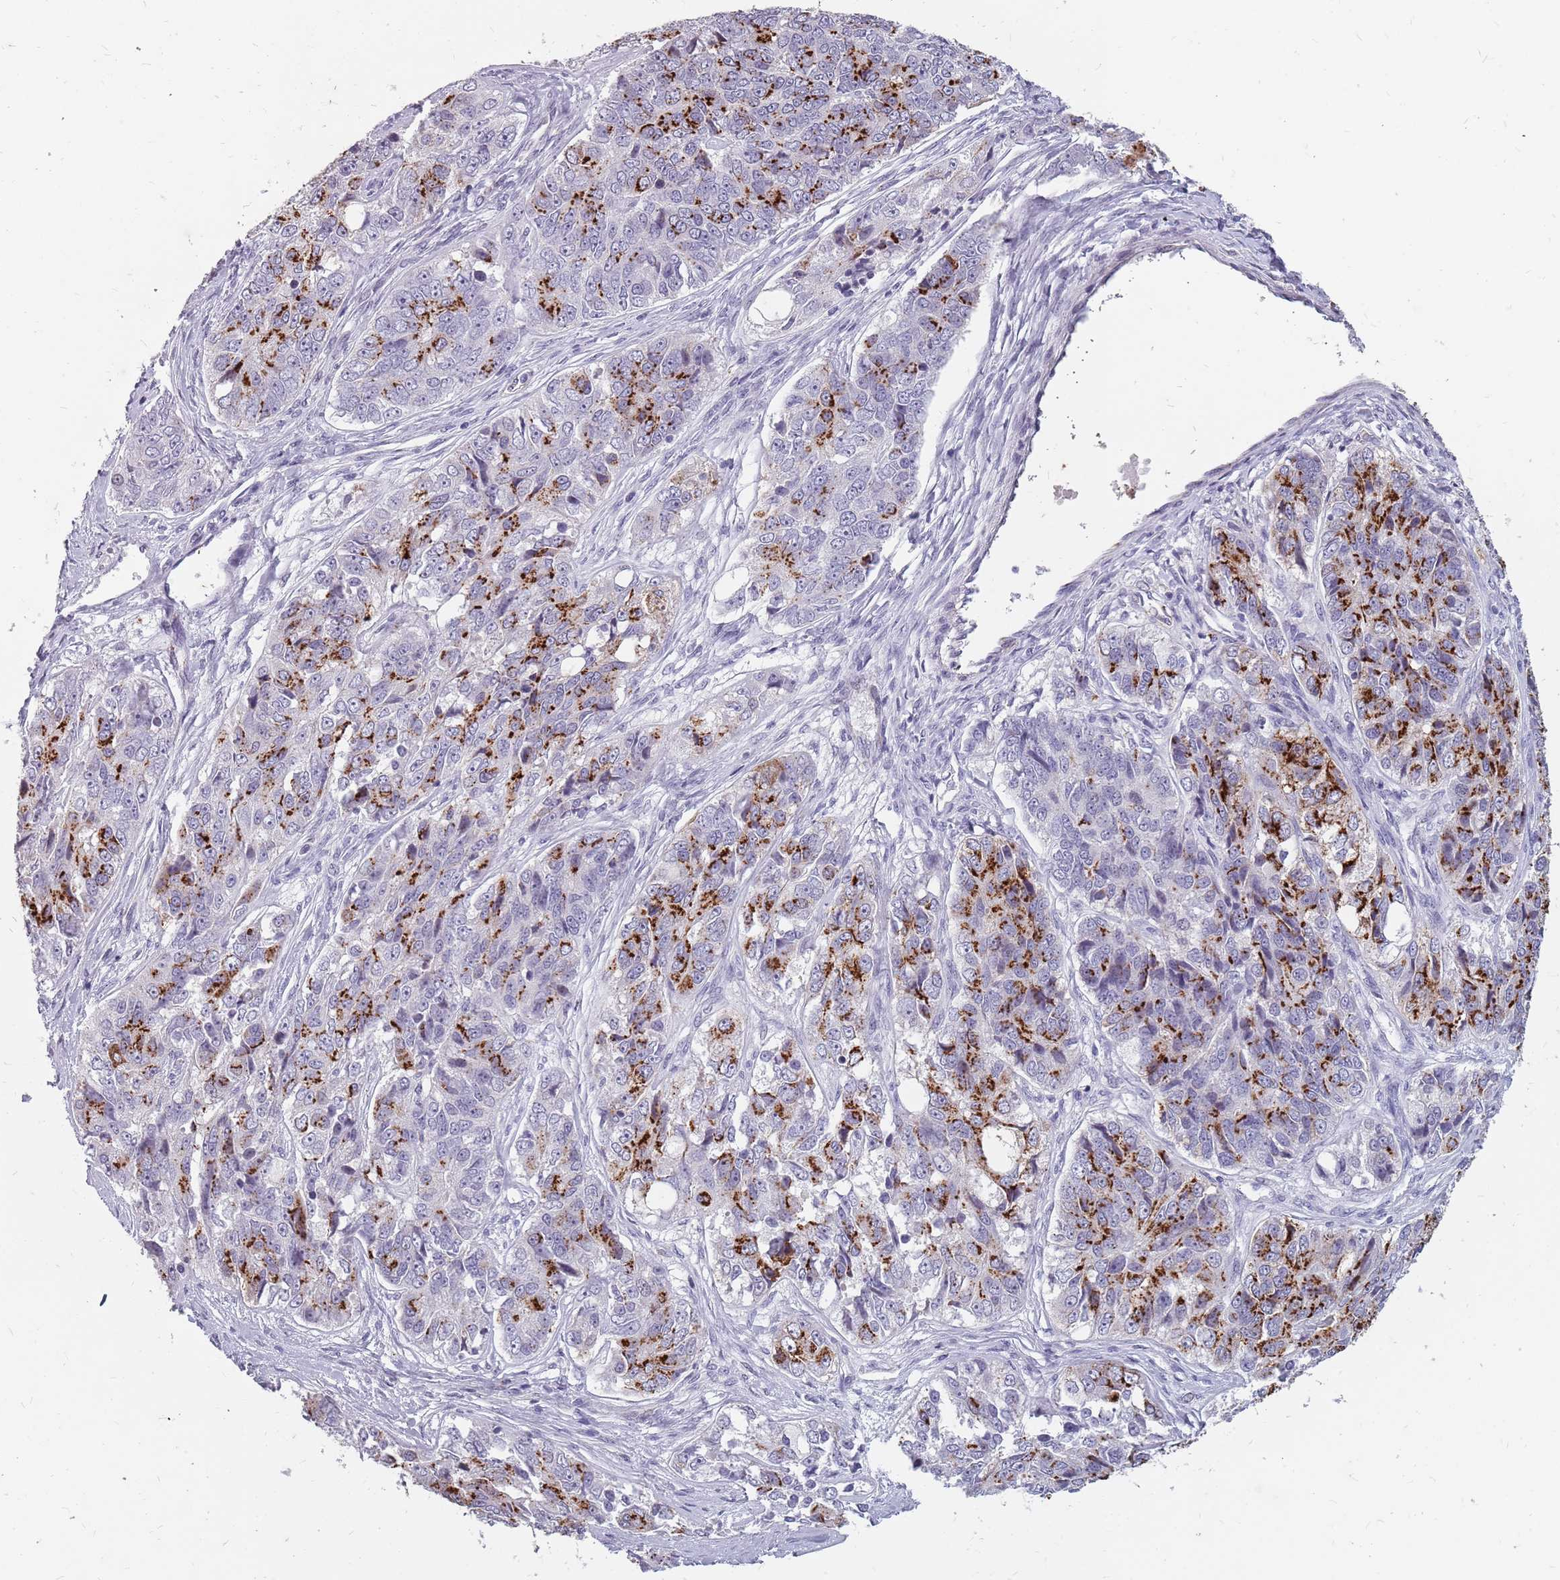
{"staining": {"intensity": "strong", "quantity": "25%-75%", "location": "cytoplasmic/membranous"}, "tissue": "ovarian cancer", "cell_type": "Tumor cells", "image_type": "cancer", "snomed": [{"axis": "morphology", "description": "Carcinoma, endometroid"}, {"axis": "topography", "description": "Ovary"}], "caption": "The histopathology image demonstrates staining of ovarian cancer, revealing strong cytoplasmic/membranous protein staining (brown color) within tumor cells.", "gene": "NEK6", "patient": {"sex": "female", "age": 51}}